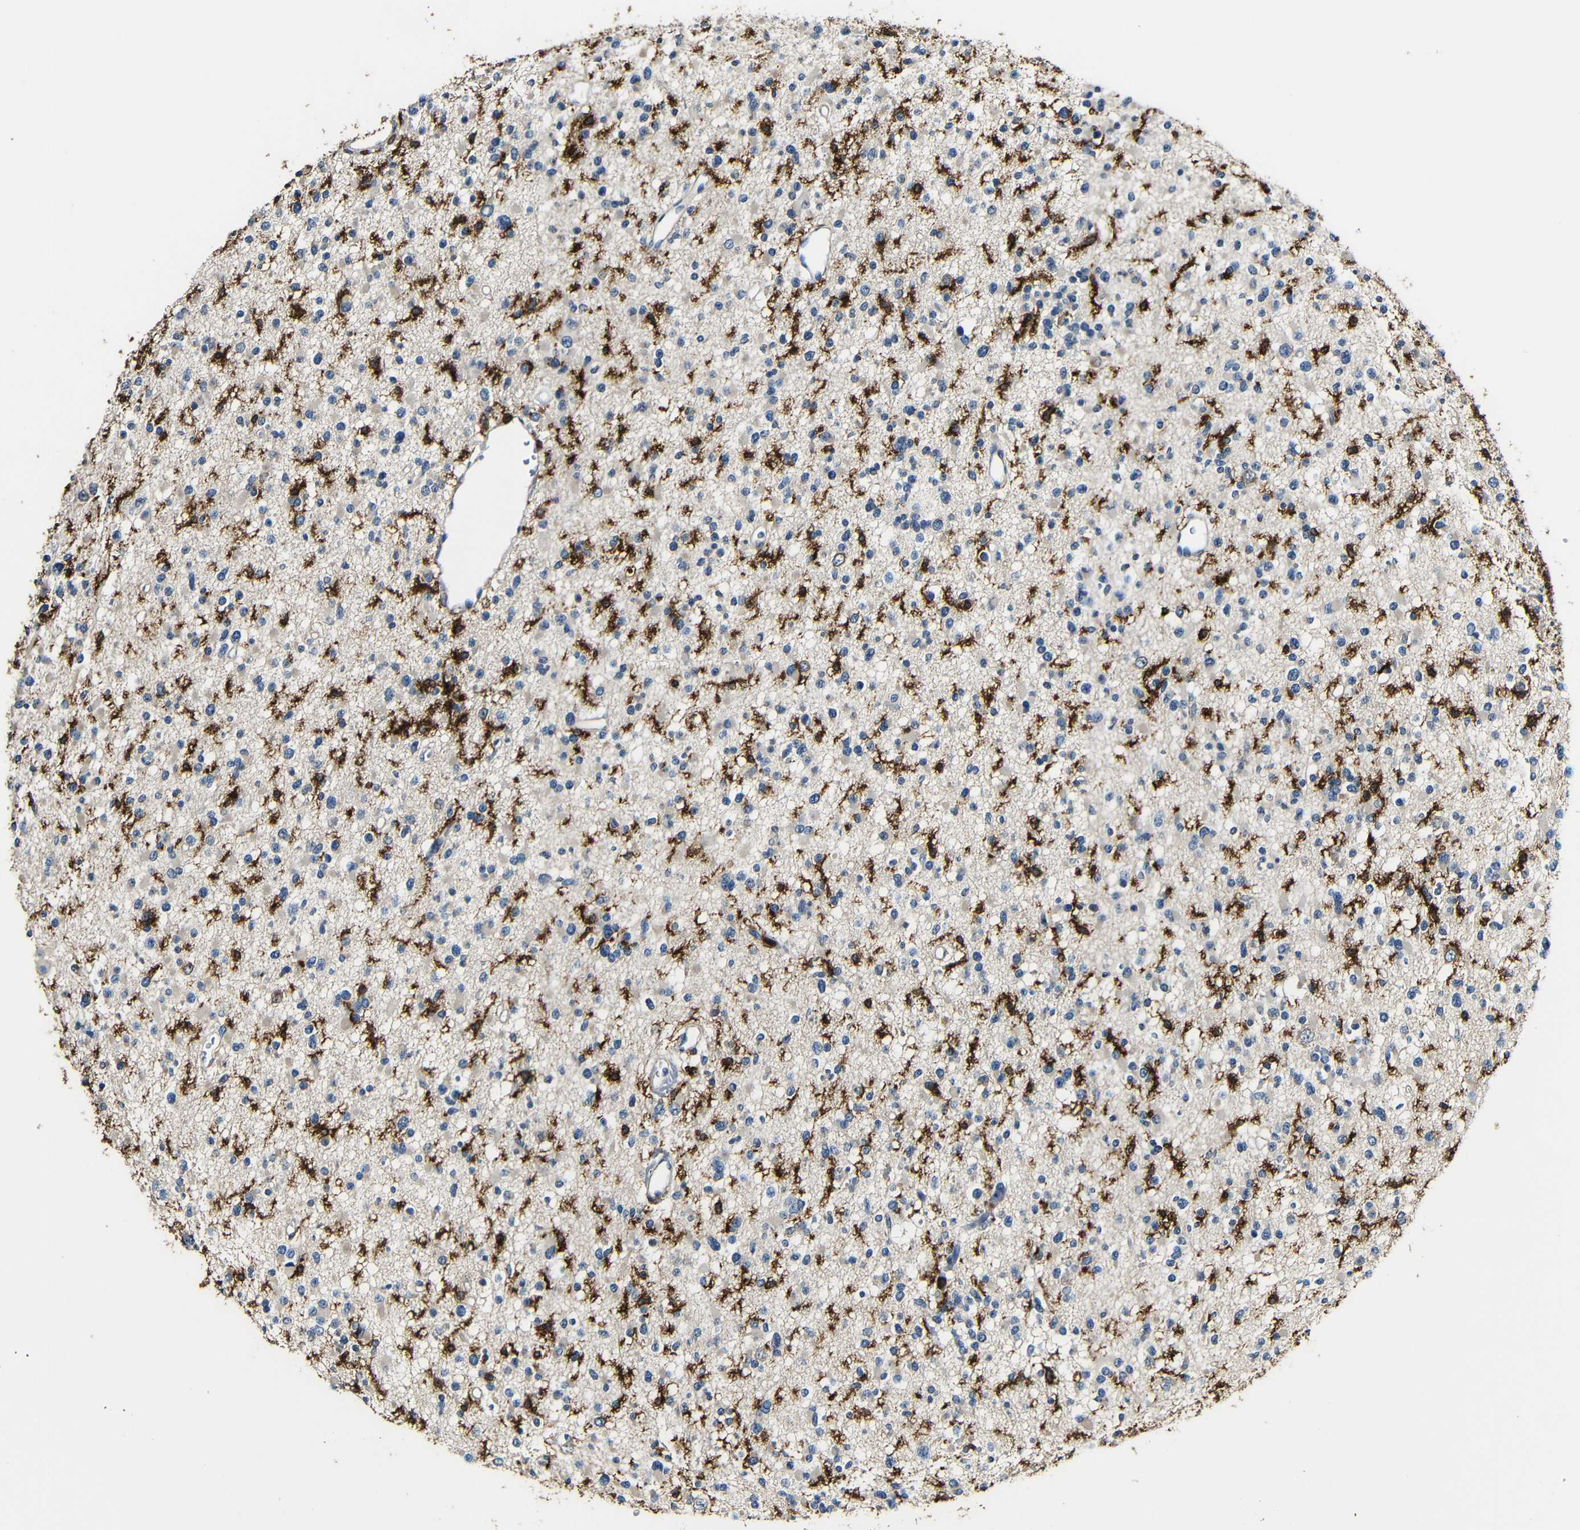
{"staining": {"intensity": "strong", "quantity": "25%-75%", "location": "cytoplasmic/membranous"}, "tissue": "glioma", "cell_type": "Tumor cells", "image_type": "cancer", "snomed": [{"axis": "morphology", "description": "Glioma, malignant, Low grade"}, {"axis": "topography", "description": "Brain"}], "caption": "The immunohistochemical stain highlights strong cytoplasmic/membranous expression in tumor cells of malignant glioma (low-grade) tissue. (DAB IHC, brown staining for protein, blue staining for nuclei).", "gene": "P2RY12", "patient": {"sex": "female", "age": 22}}